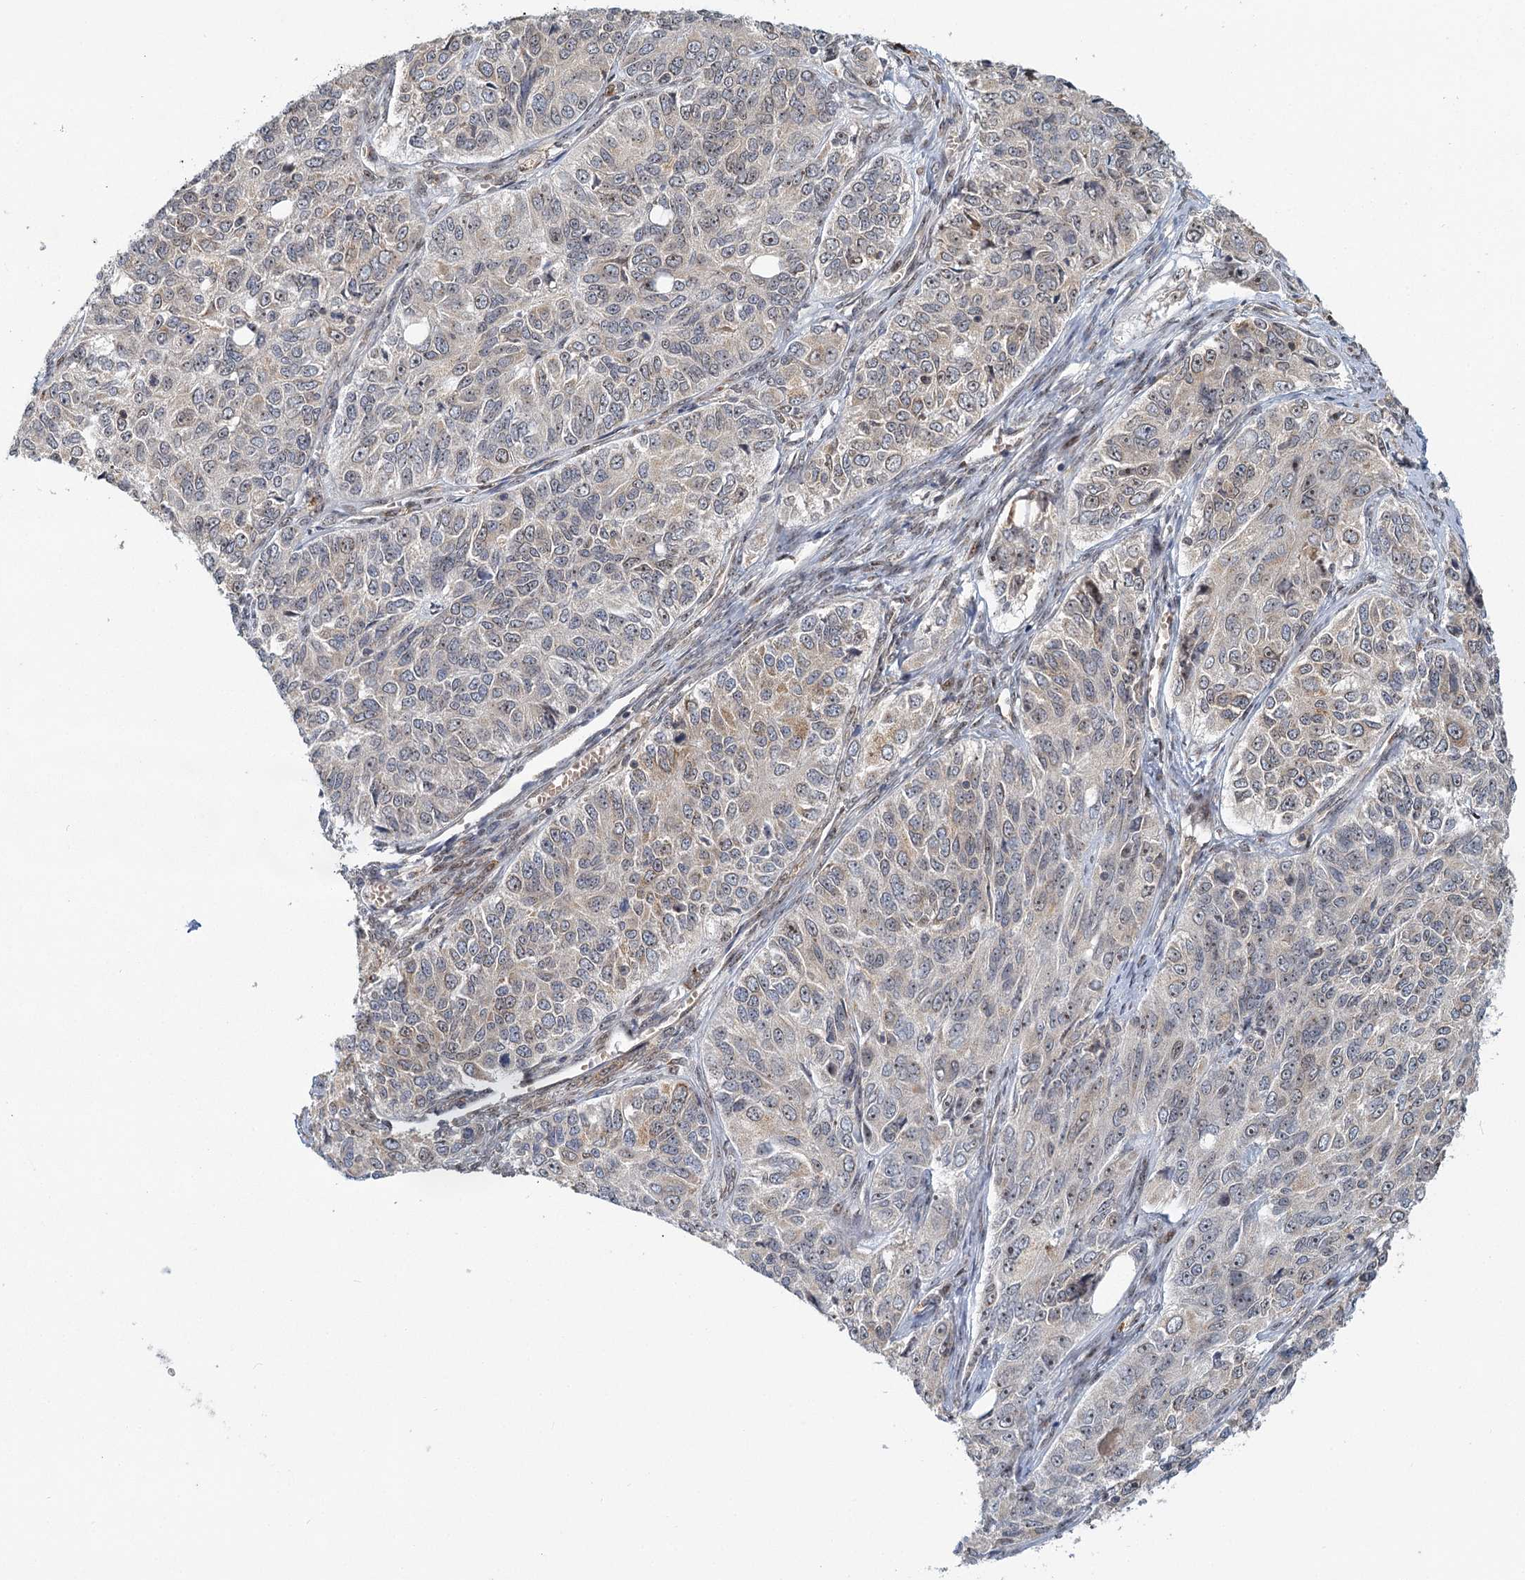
{"staining": {"intensity": "weak", "quantity": "25%-75%", "location": "cytoplasmic/membranous"}, "tissue": "ovarian cancer", "cell_type": "Tumor cells", "image_type": "cancer", "snomed": [{"axis": "morphology", "description": "Carcinoma, endometroid"}, {"axis": "topography", "description": "Ovary"}], "caption": "Ovarian cancer (endometroid carcinoma) stained with DAB immunohistochemistry reveals low levels of weak cytoplasmic/membranous positivity in approximately 25%-75% of tumor cells. The protein is shown in brown color, while the nuclei are stained blue.", "gene": "TREX1", "patient": {"sex": "female", "age": 51}}